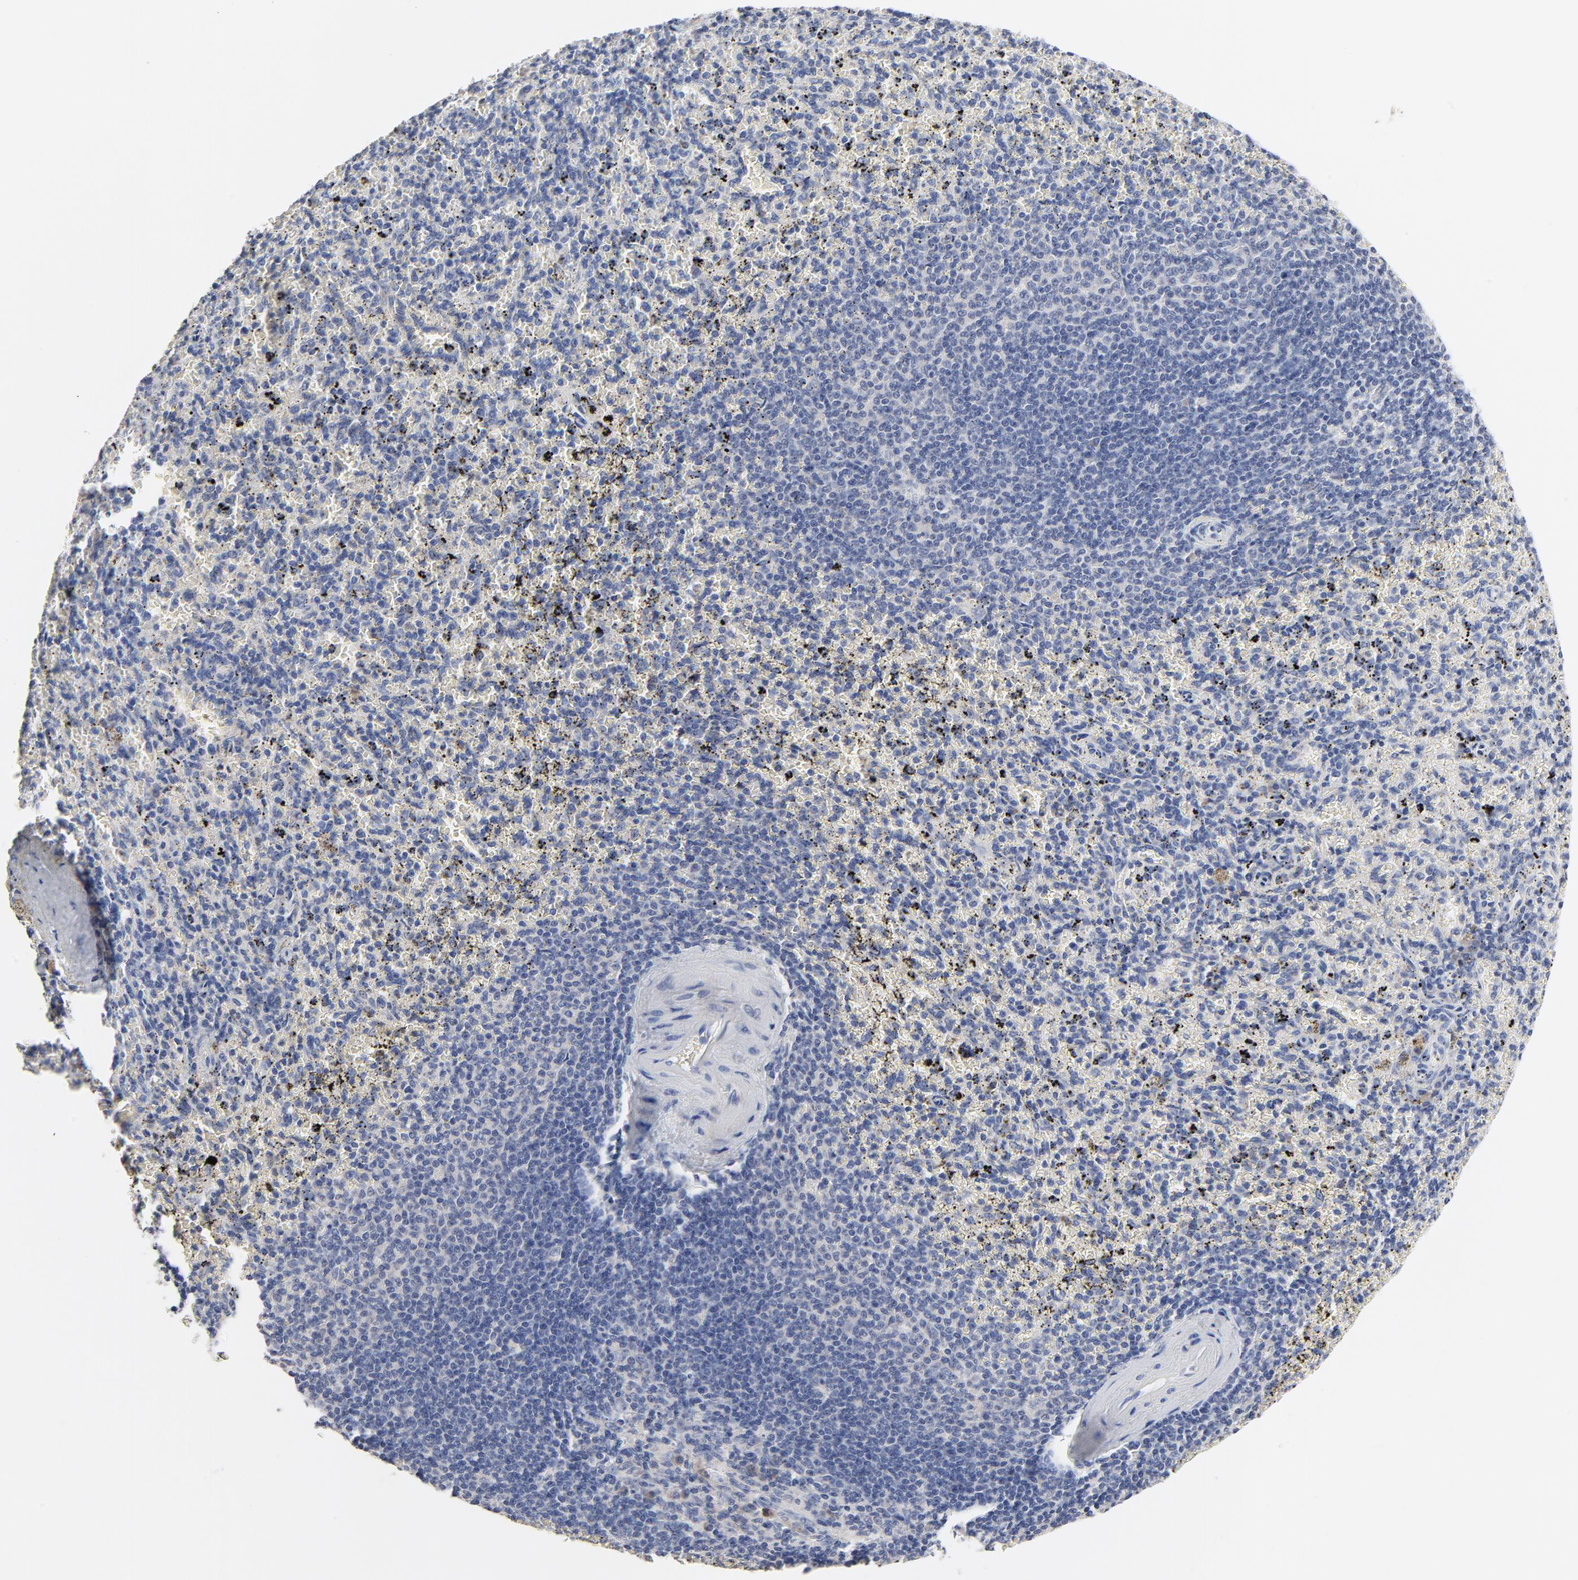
{"staining": {"intensity": "negative", "quantity": "none", "location": "none"}, "tissue": "spleen", "cell_type": "Cells in red pulp", "image_type": "normal", "snomed": [{"axis": "morphology", "description": "Normal tissue, NOS"}, {"axis": "topography", "description": "Spleen"}], "caption": "DAB (3,3'-diaminobenzidine) immunohistochemical staining of normal human spleen demonstrates no significant staining in cells in red pulp.", "gene": "FBXL5", "patient": {"sex": "female", "age": 43}}